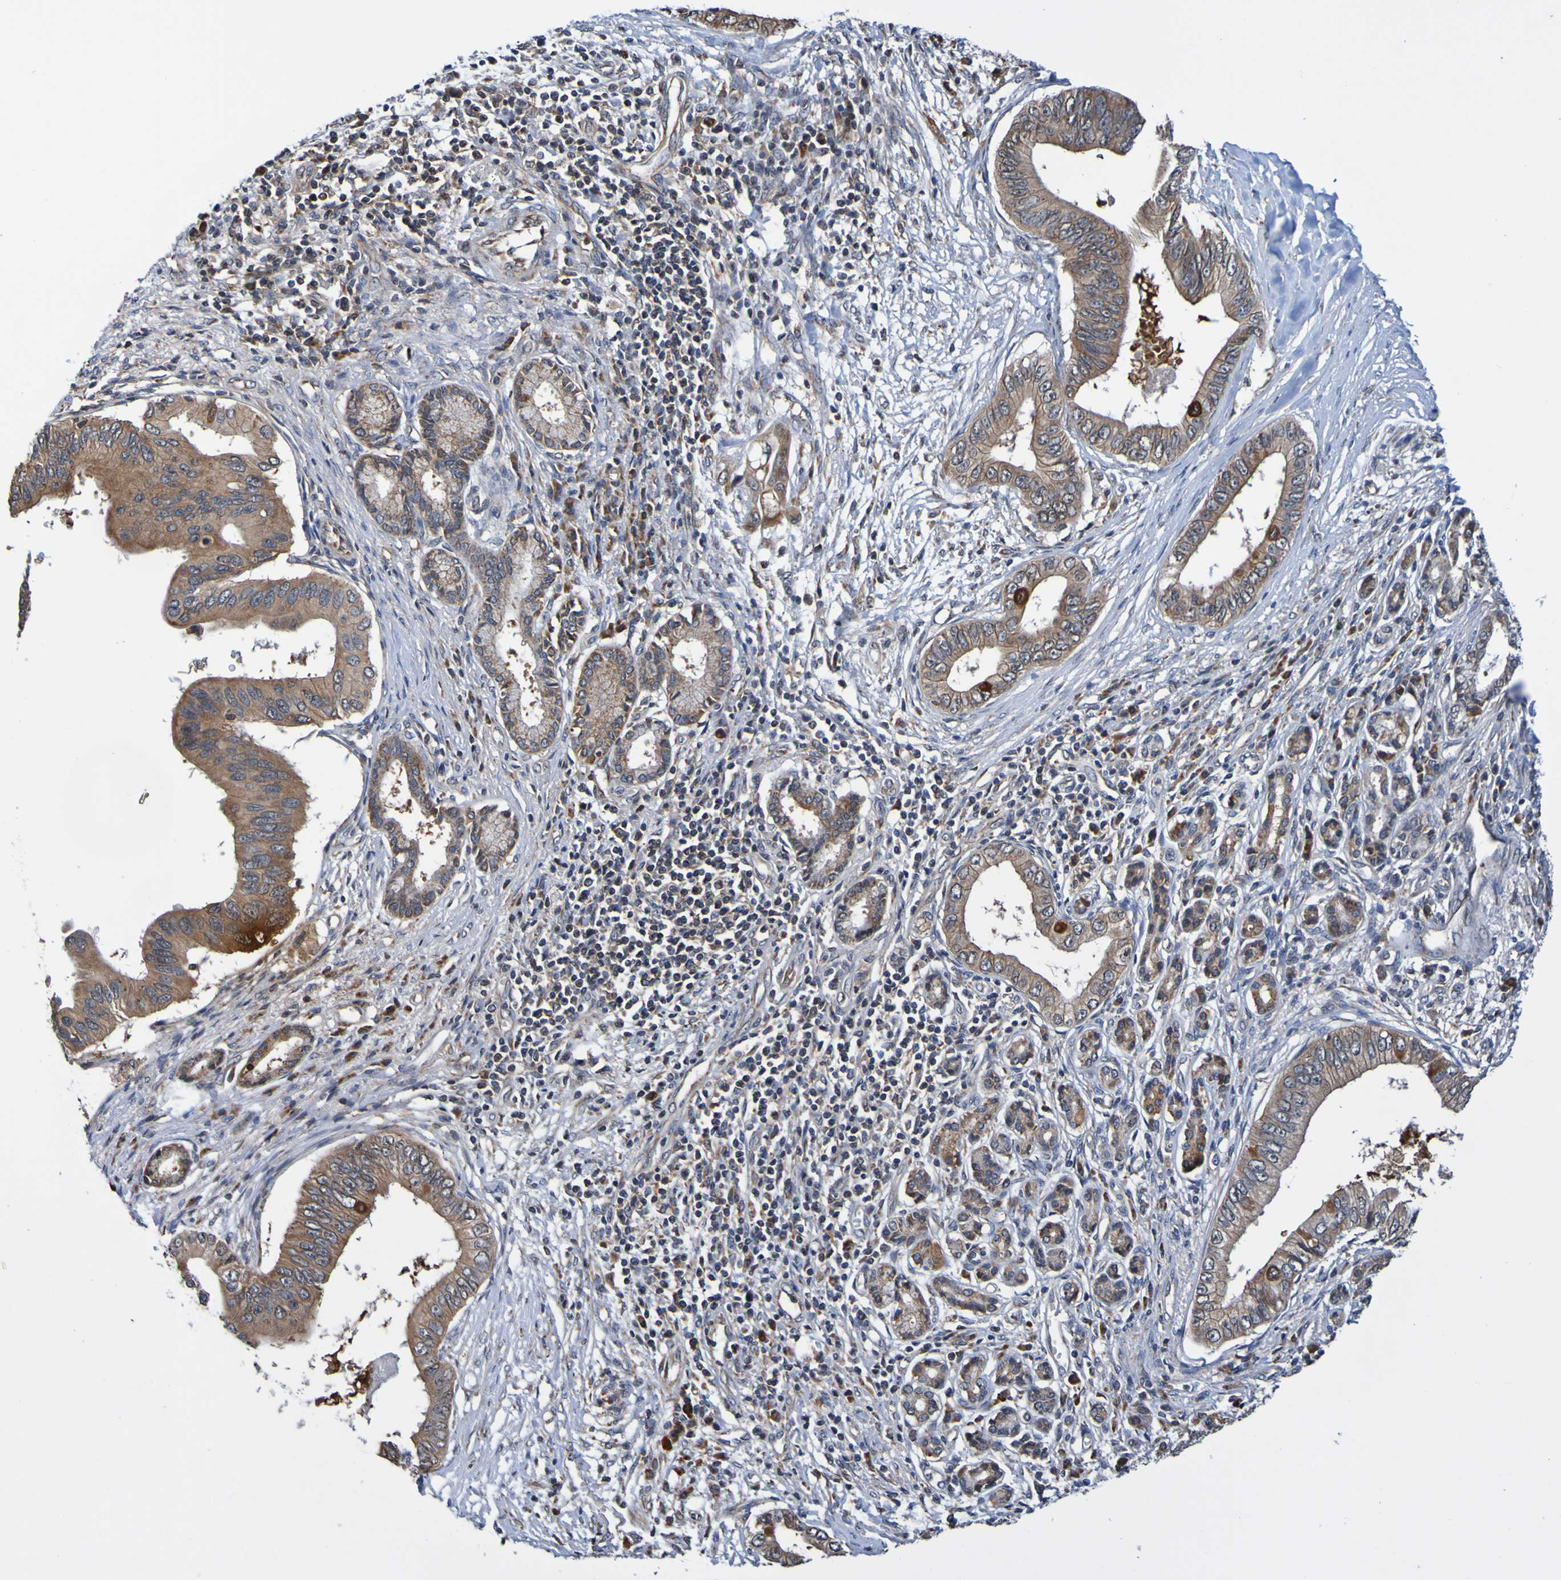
{"staining": {"intensity": "strong", "quantity": ">75%", "location": "cytoplasmic/membranous"}, "tissue": "pancreatic cancer", "cell_type": "Tumor cells", "image_type": "cancer", "snomed": [{"axis": "morphology", "description": "Adenocarcinoma, NOS"}, {"axis": "topography", "description": "Pancreas"}], "caption": "Pancreatic cancer (adenocarcinoma) was stained to show a protein in brown. There is high levels of strong cytoplasmic/membranous positivity in about >75% of tumor cells.", "gene": "AXIN1", "patient": {"sex": "male", "age": 77}}